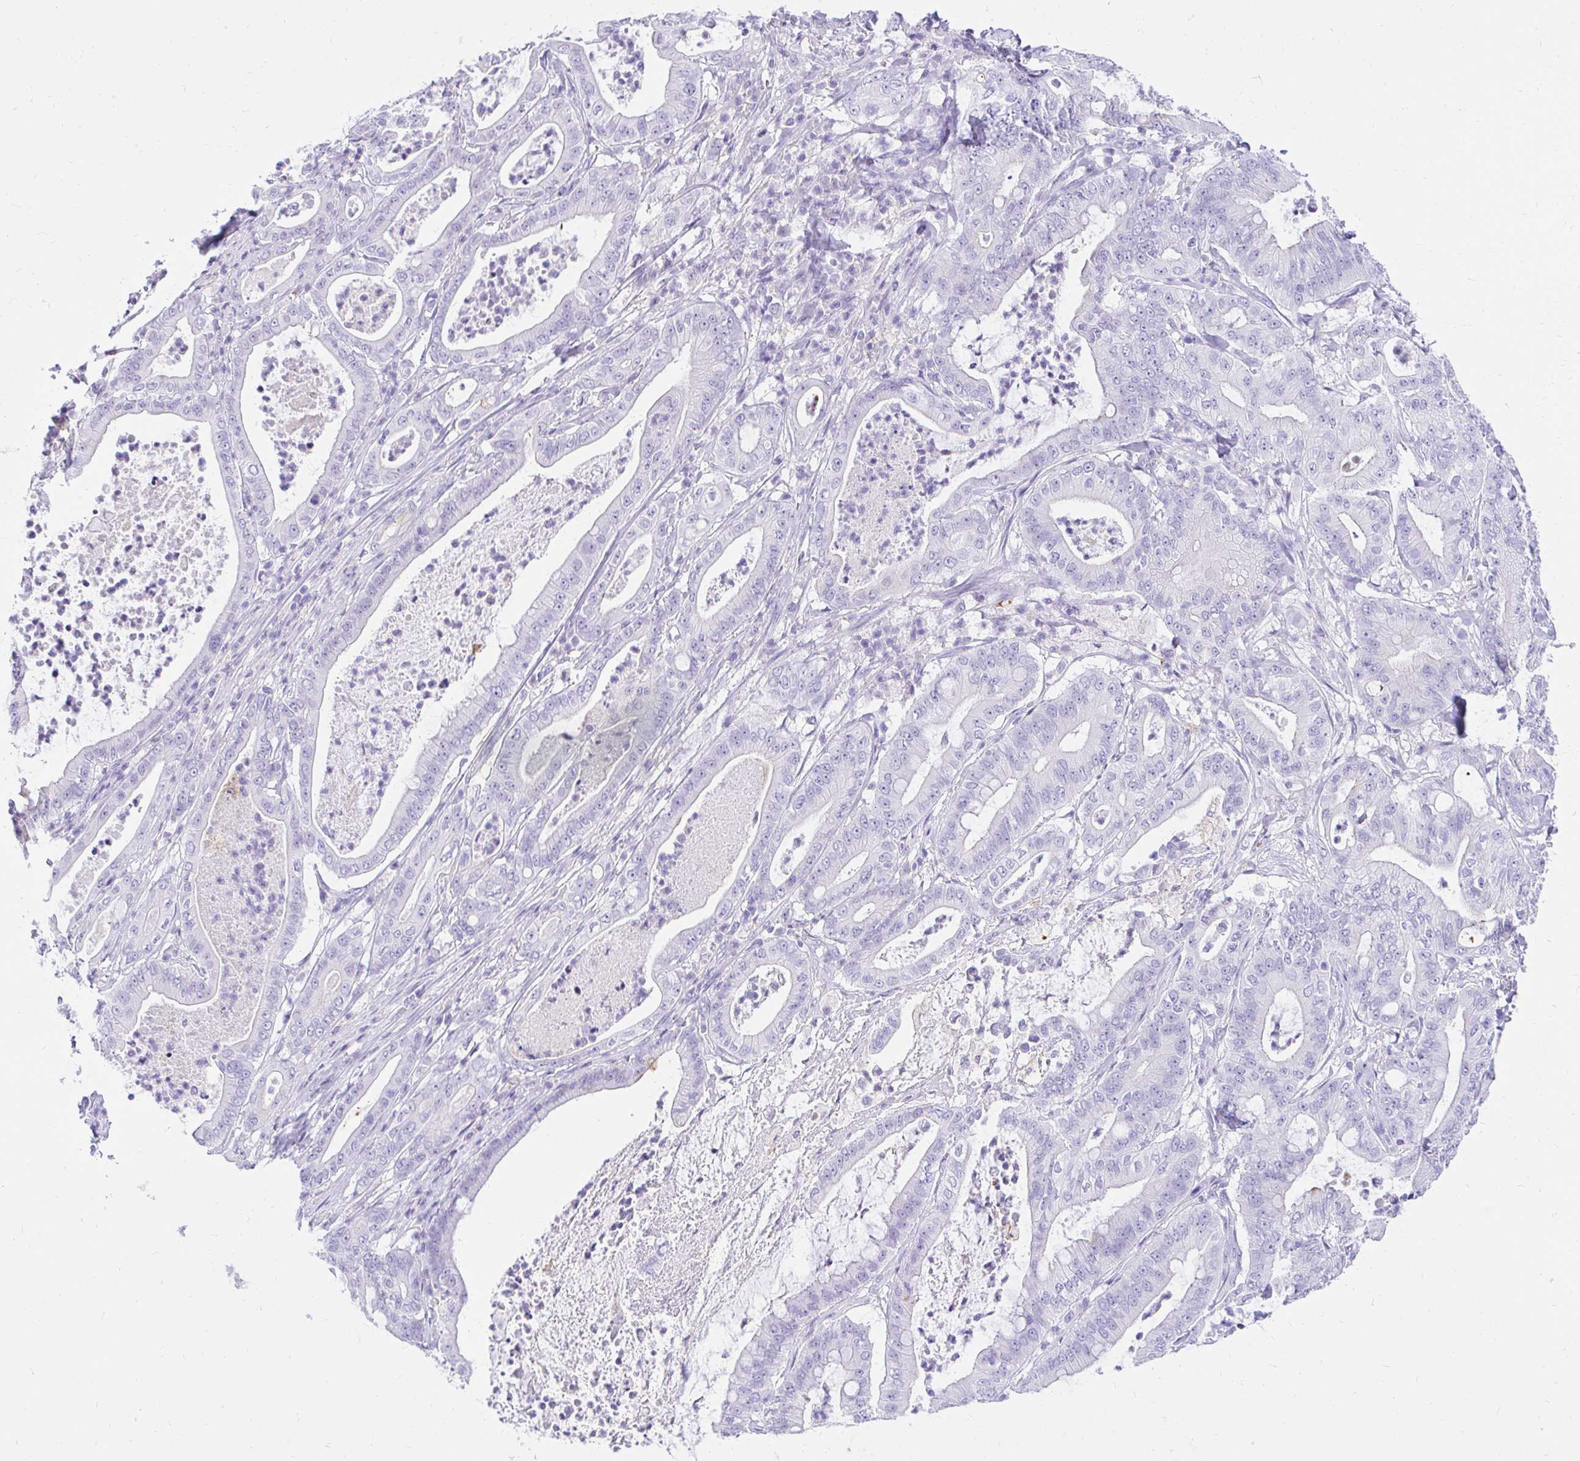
{"staining": {"intensity": "negative", "quantity": "none", "location": "none"}, "tissue": "pancreatic cancer", "cell_type": "Tumor cells", "image_type": "cancer", "snomed": [{"axis": "morphology", "description": "Adenocarcinoma, NOS"}, {"axis": "topography", "description": "Pancreas"}], "caption": "Immunohistochemistry image of adenocarcinoma (pancreatic) stained for a protein (brown), which demonstrates no expression in tumor cells.", "gene": "FATE1", "patient": {"sex": "male", "age": 71}}